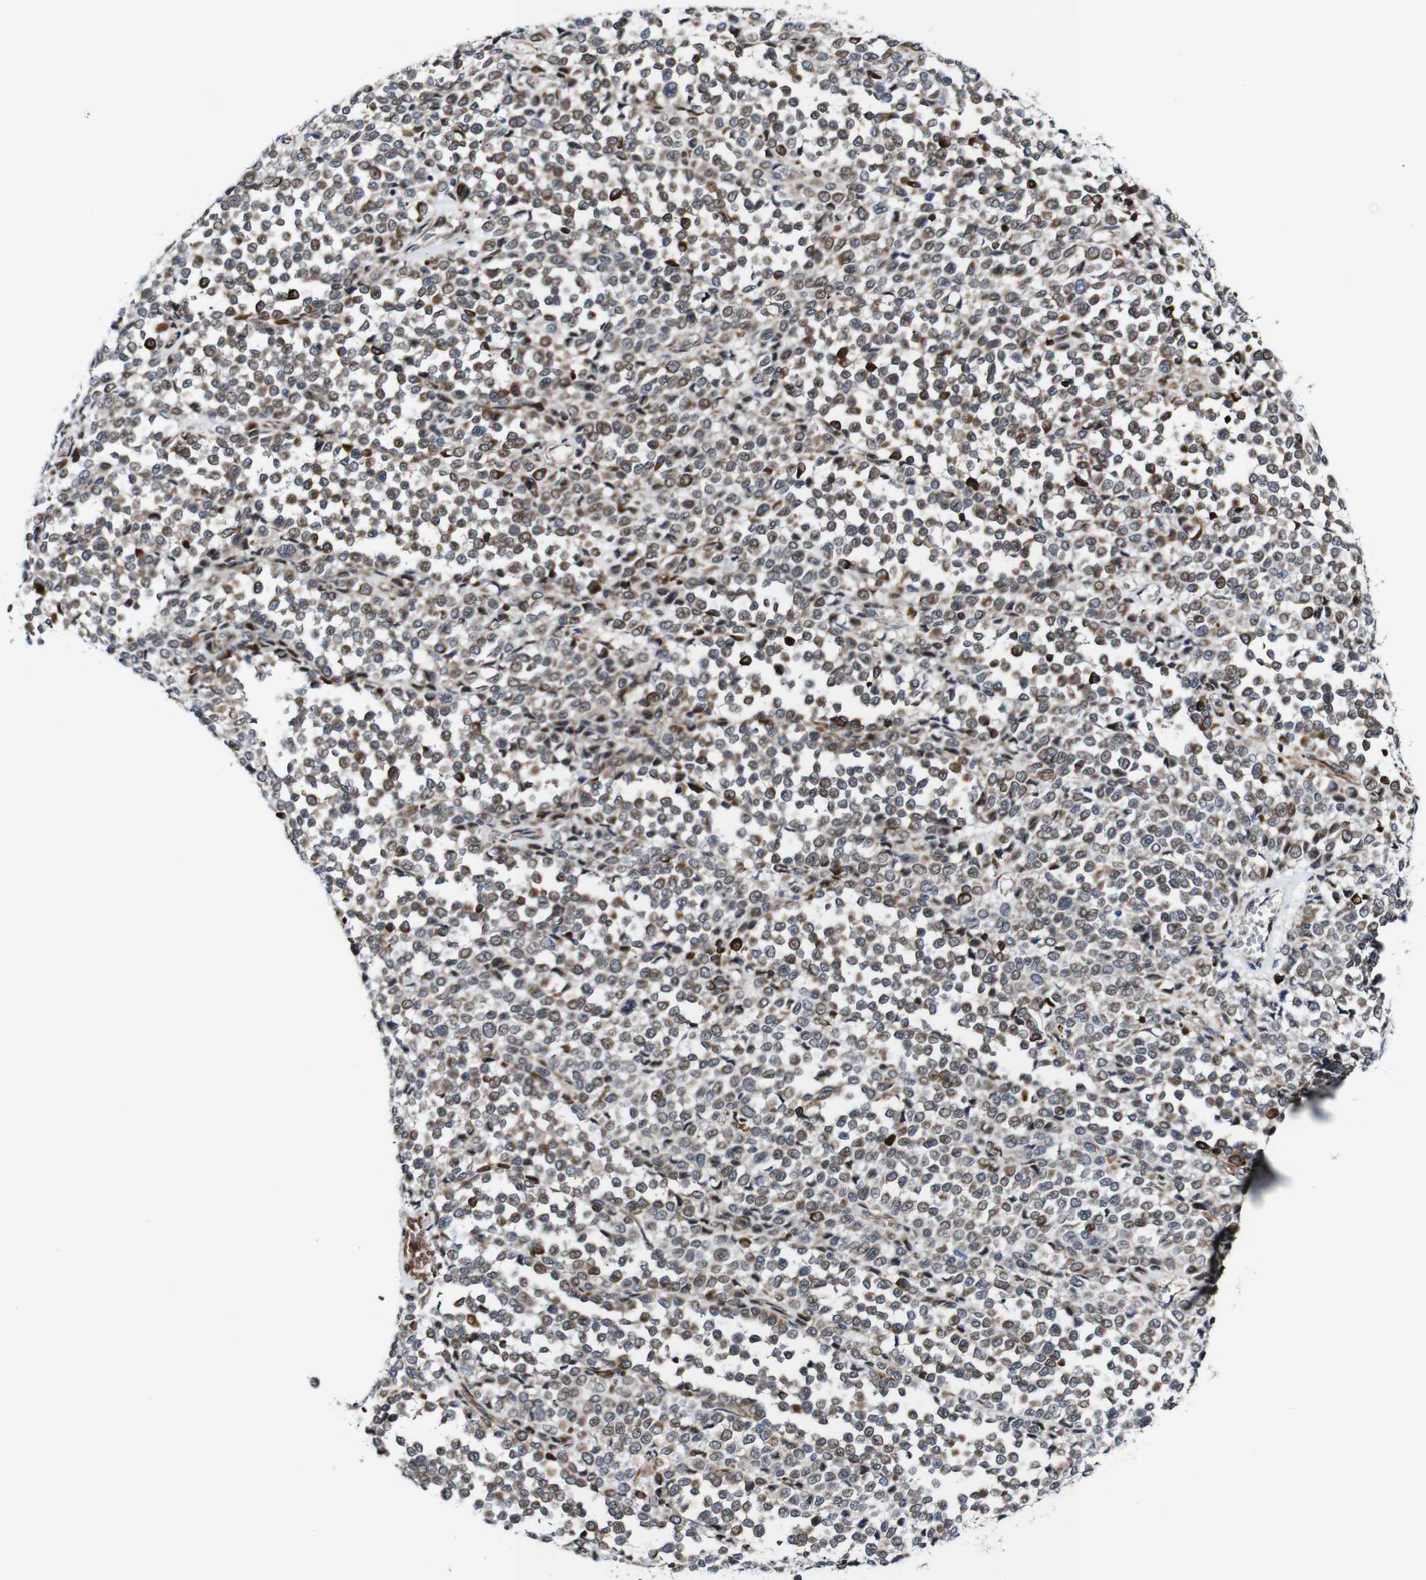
{"staining": {"intensity": "weak", "quantity": ">75%", "location": "cytoplasmic/membranous"}, "tissue": "melanoma", "cell_type": "Tumor cells", "image_type": "cancer", "snomed": [{"axis": "morphology", "description": "Malignant melanoma, Metastatic site"}, {"axis": "topography", "description": "Pancreas"}], "caption": "Immunohistochemical staining of melanoma demonstrates weak cytoplasmic/membranous protein expression in about >75% of tumor cells.", "gene": "JAK2", "patient": {"sex": "female", "age": 30}}